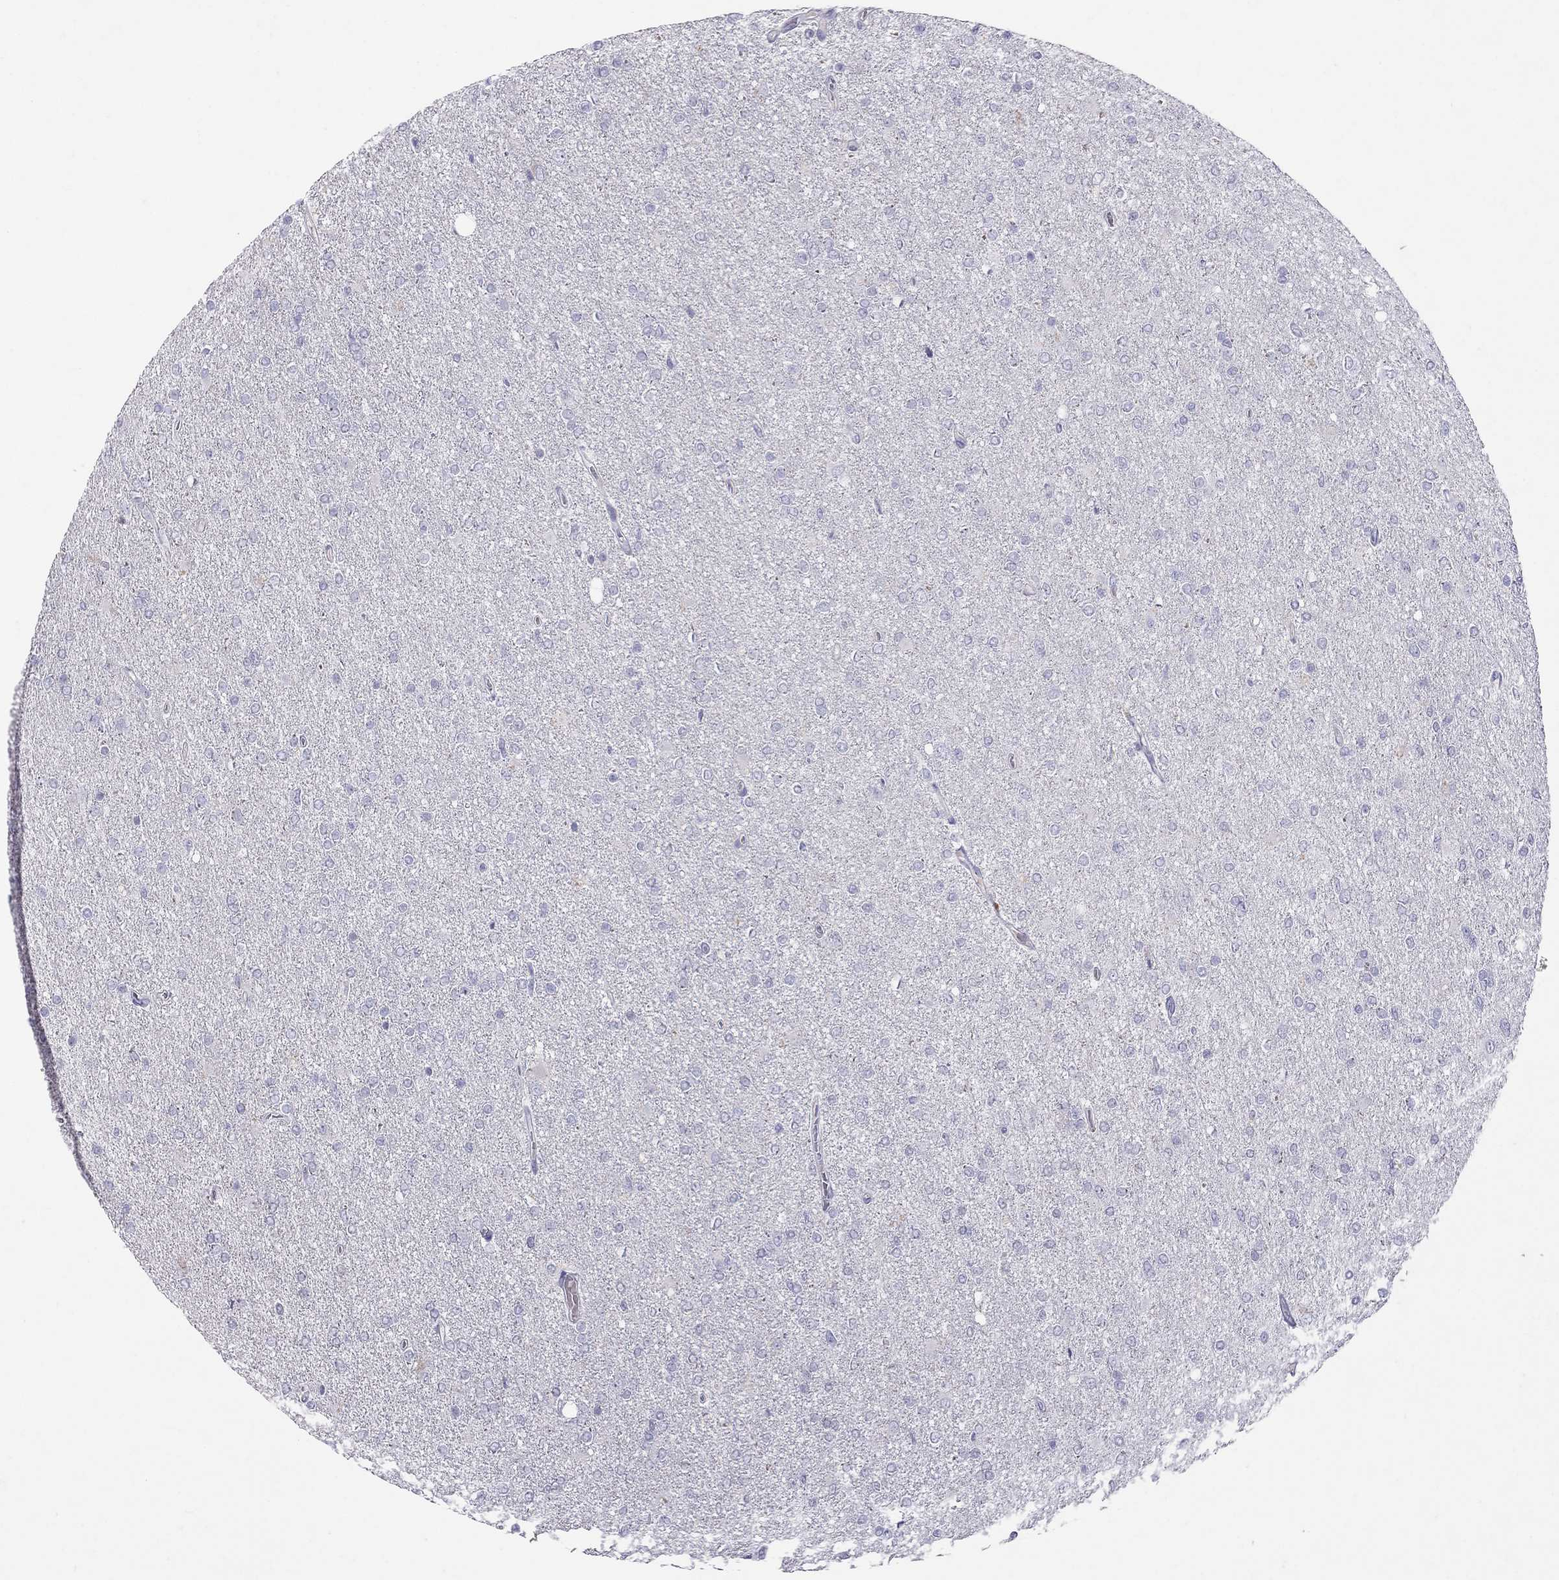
{"staining": {"intensity": "negative", "quantity": "none", "location": "none"}, "tissue": "glioma", "cell_type": "Tumor cells", "image_type": "cancer", "snomed": [{"axis": "morphology", "description": "Glioma, malignant, High grade"}, {"axis": "topography", "description": "Cerebral cortex"}], "caption": "Immunohistochemical staining of malignant high-grade glioma displays no significant positivity in tumor cells. Nuclei are stained in blue.", "gene": "MUC16", "patient": {"sex": "male", "age": 70}}